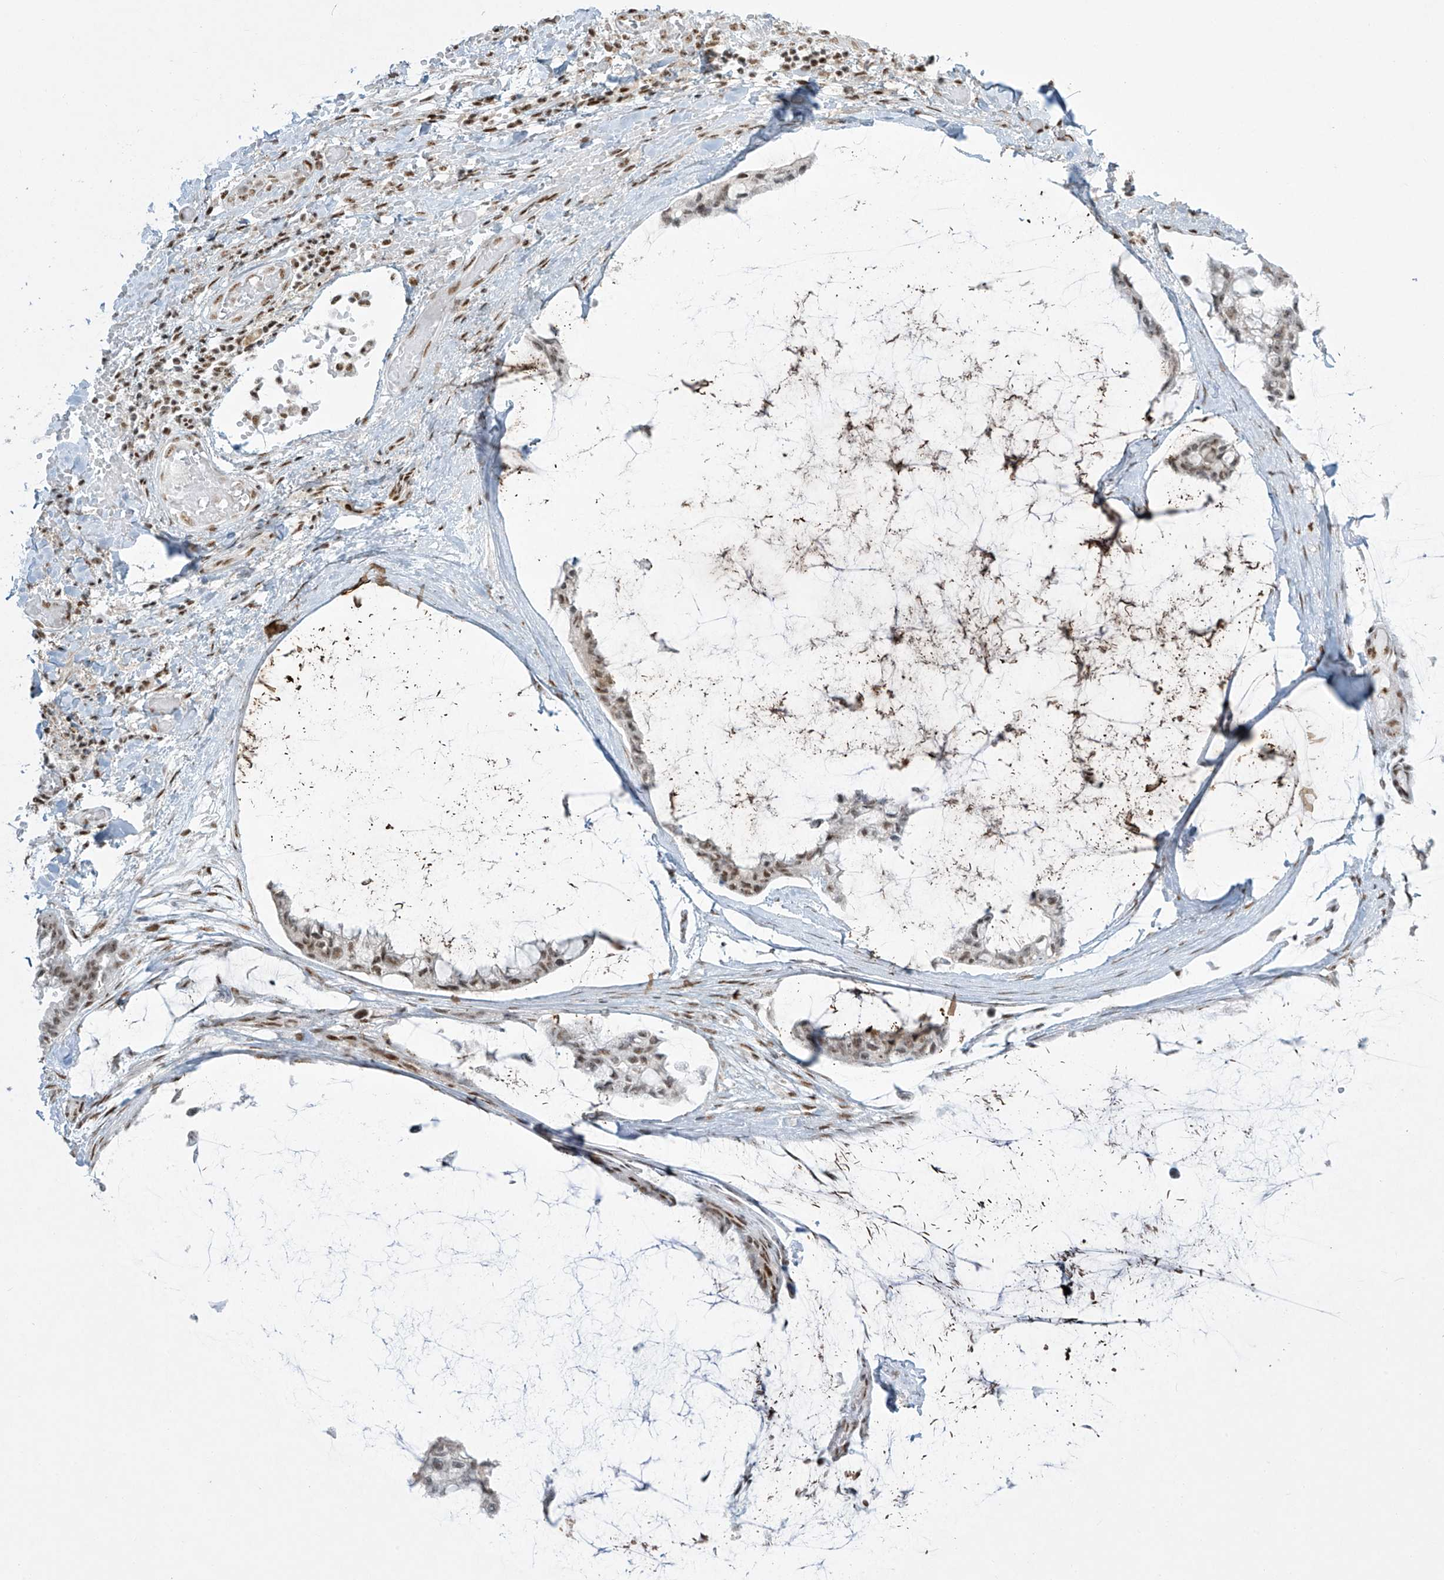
{"staining": {"intensity": "weak", "quantity": ">75%", "location": "nuclear"}, "tissue": "ovarian cancer", "cell_type": "Tumor cells", "image_type": "cancer", "snomed": [{"axis": "morphology", "description": "Cystadenocarcinoma, mucinous, NOS"}, {"axis": "topography", "description": "Ovary"}], "caption": "An immunohistochemistry (IHC) photomicrograph of neoplastic tissue is shown. Protein staining in brown highlights weak nuclear positivity in ovarian mucinous cystadenocarcinoma within tumor cells.", "gene": "MS4A6A", "patient": {"sex": "female", "age": 39}}